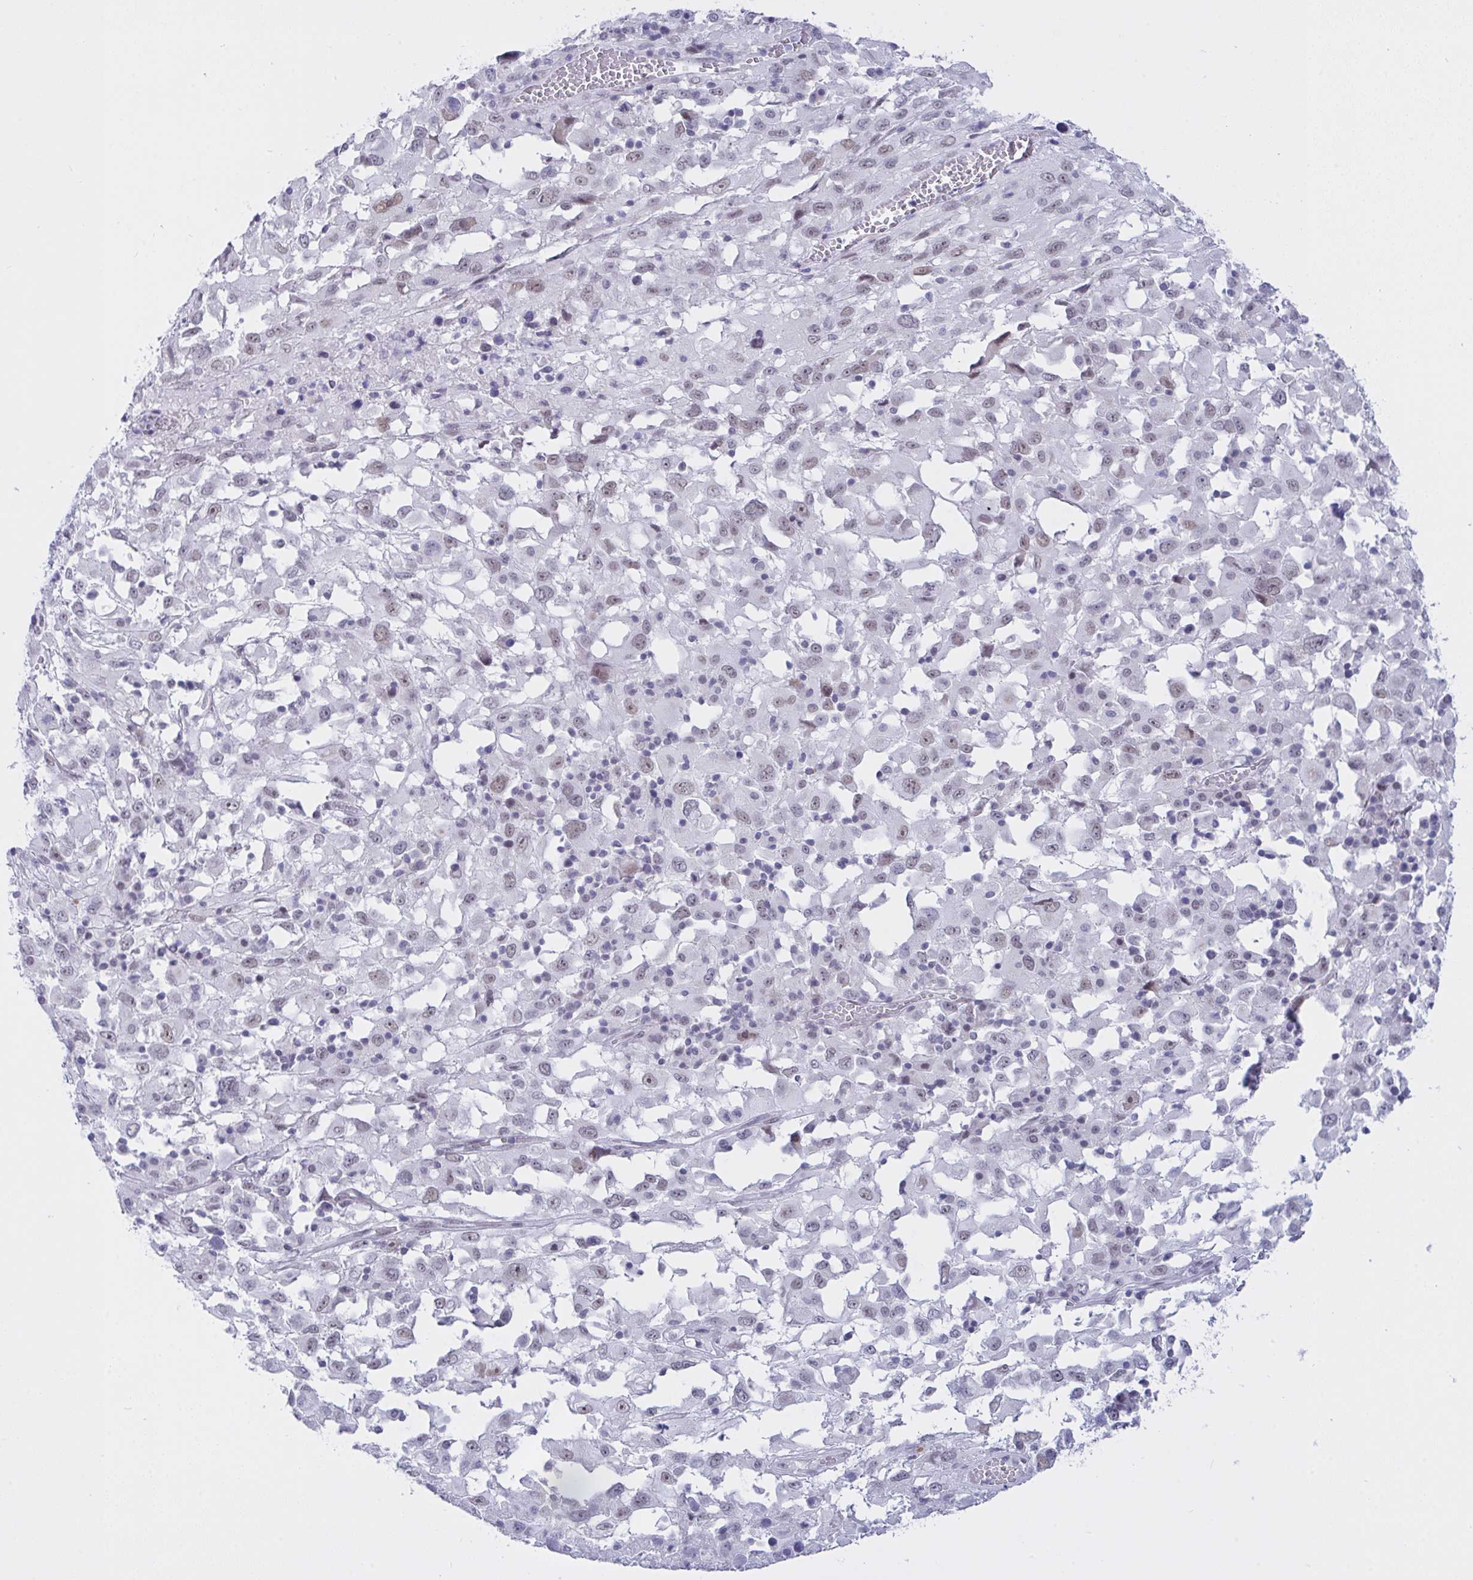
{"staining": {"intensity": "weak", "quantity": "<25%", "location": "nuclear"}, "tissue": "melanoma", "cell_type": "Tumor cells", "image_type": "cancer", "snomed": [{"axis": "morphology", "description": "Malignant melanoma, Metastatic site"}, {"axis": "topography", "description": "Soft tissue"}], "caption": "An immunohistochemistry image of melanoma is shown. There is no staining in tumor cells of melanoma.", "gene": "FBXL22", "patient": {"sex": "male", "age": 50}}